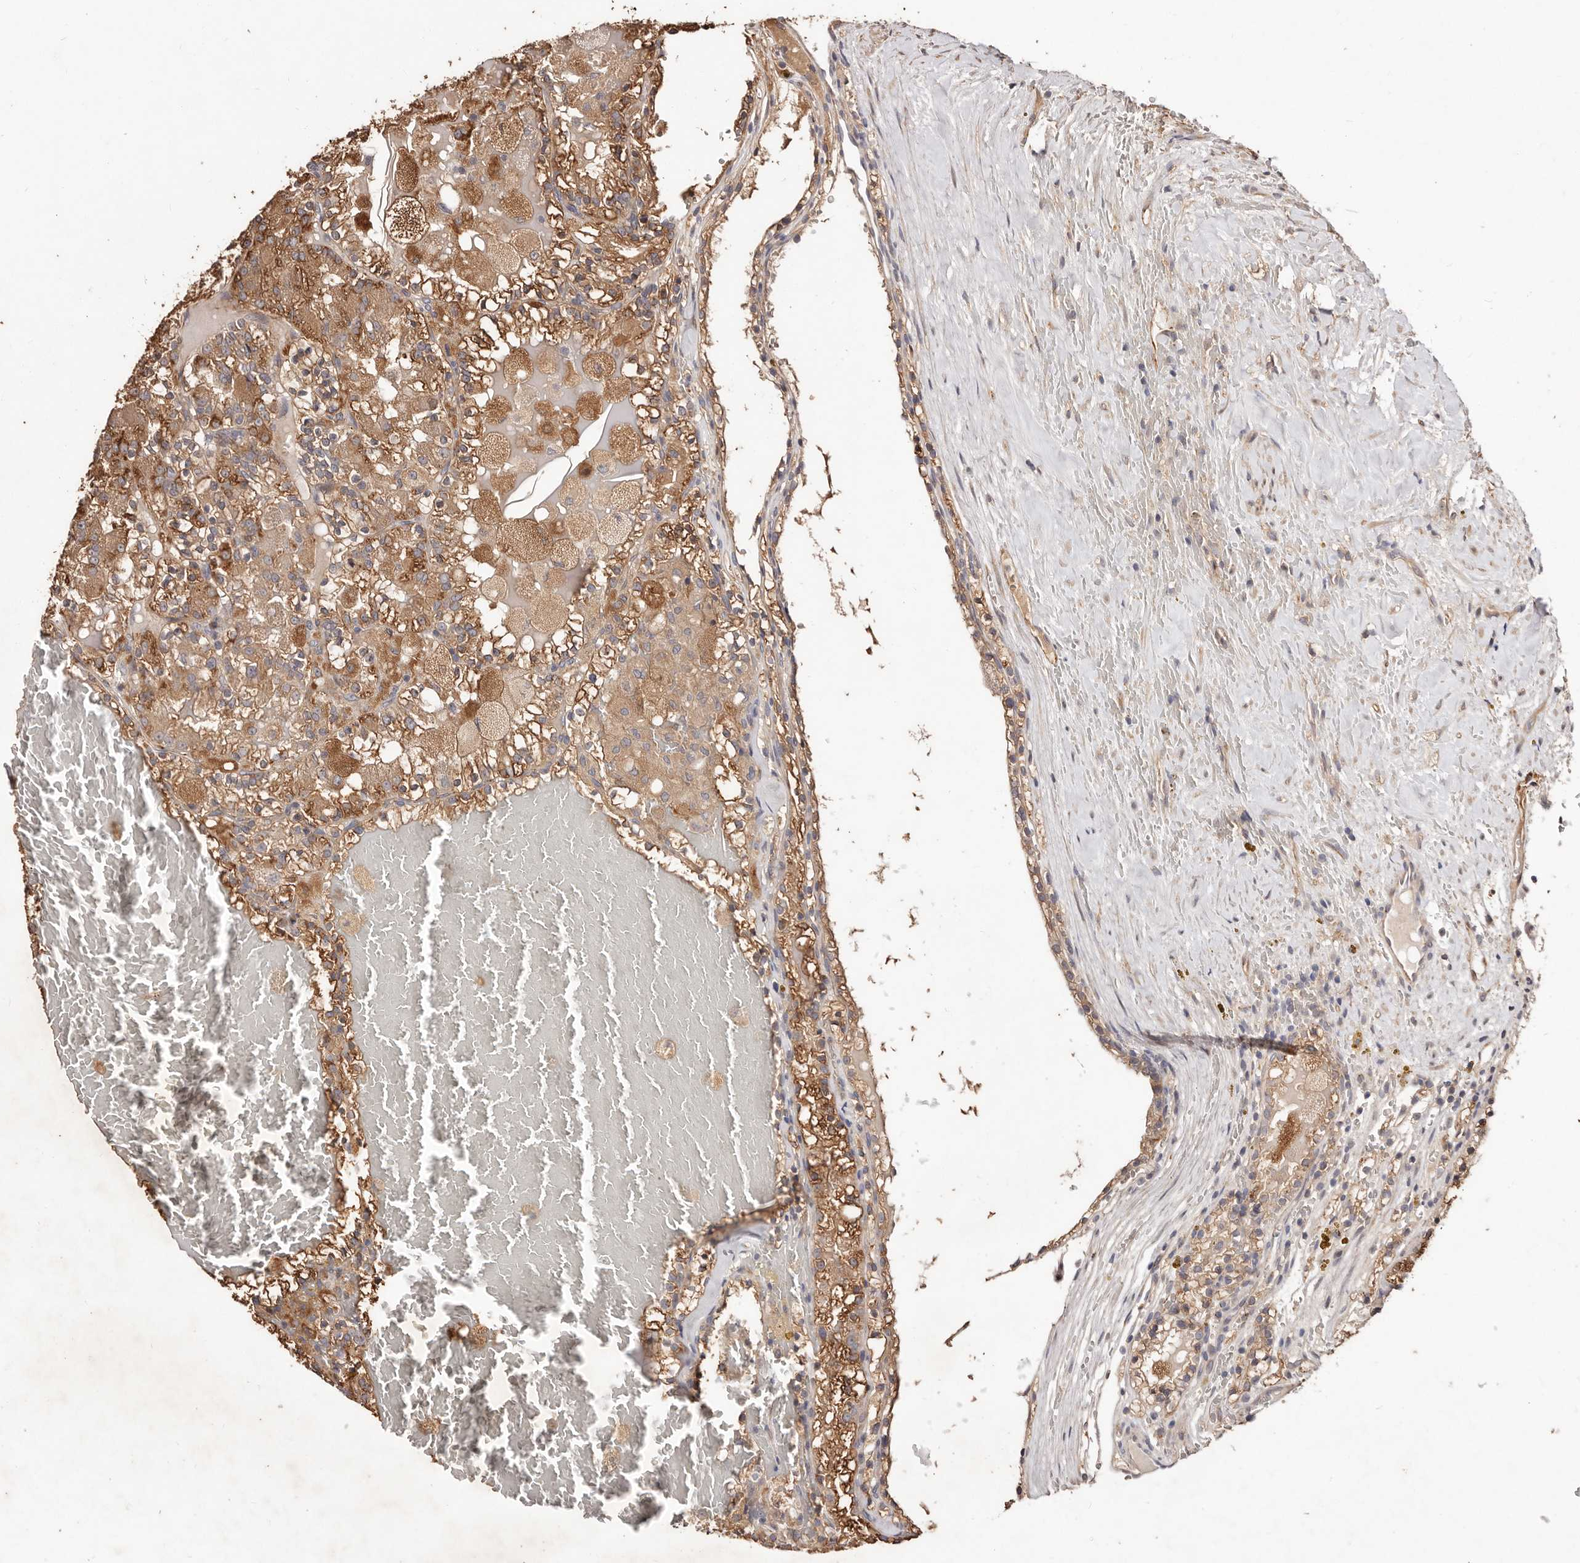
{"staining": {"intensity": "moderate", "quantity": ">75%", "location": "cytoplasmic/membranous"}, "tissue": "renal cancer", "cell_type": "Tumor cells", "image_type": "cancer", "snomed": [{"axis": "morphology", "description": "Adenocarcinoma, NOS"}, {"axis": "topography", "description": "Kidney"}], "caption": "A high-resolution photomicrograph shows immunohistochemistry (IHC) staining of renal cancer (adenocarcinoma), which demonstrates moderate cytoplasmic/membranous expression in about >75% of tumor cells.", "gene": "CCL14", "patient": {"sex": "female", "age": 56}}